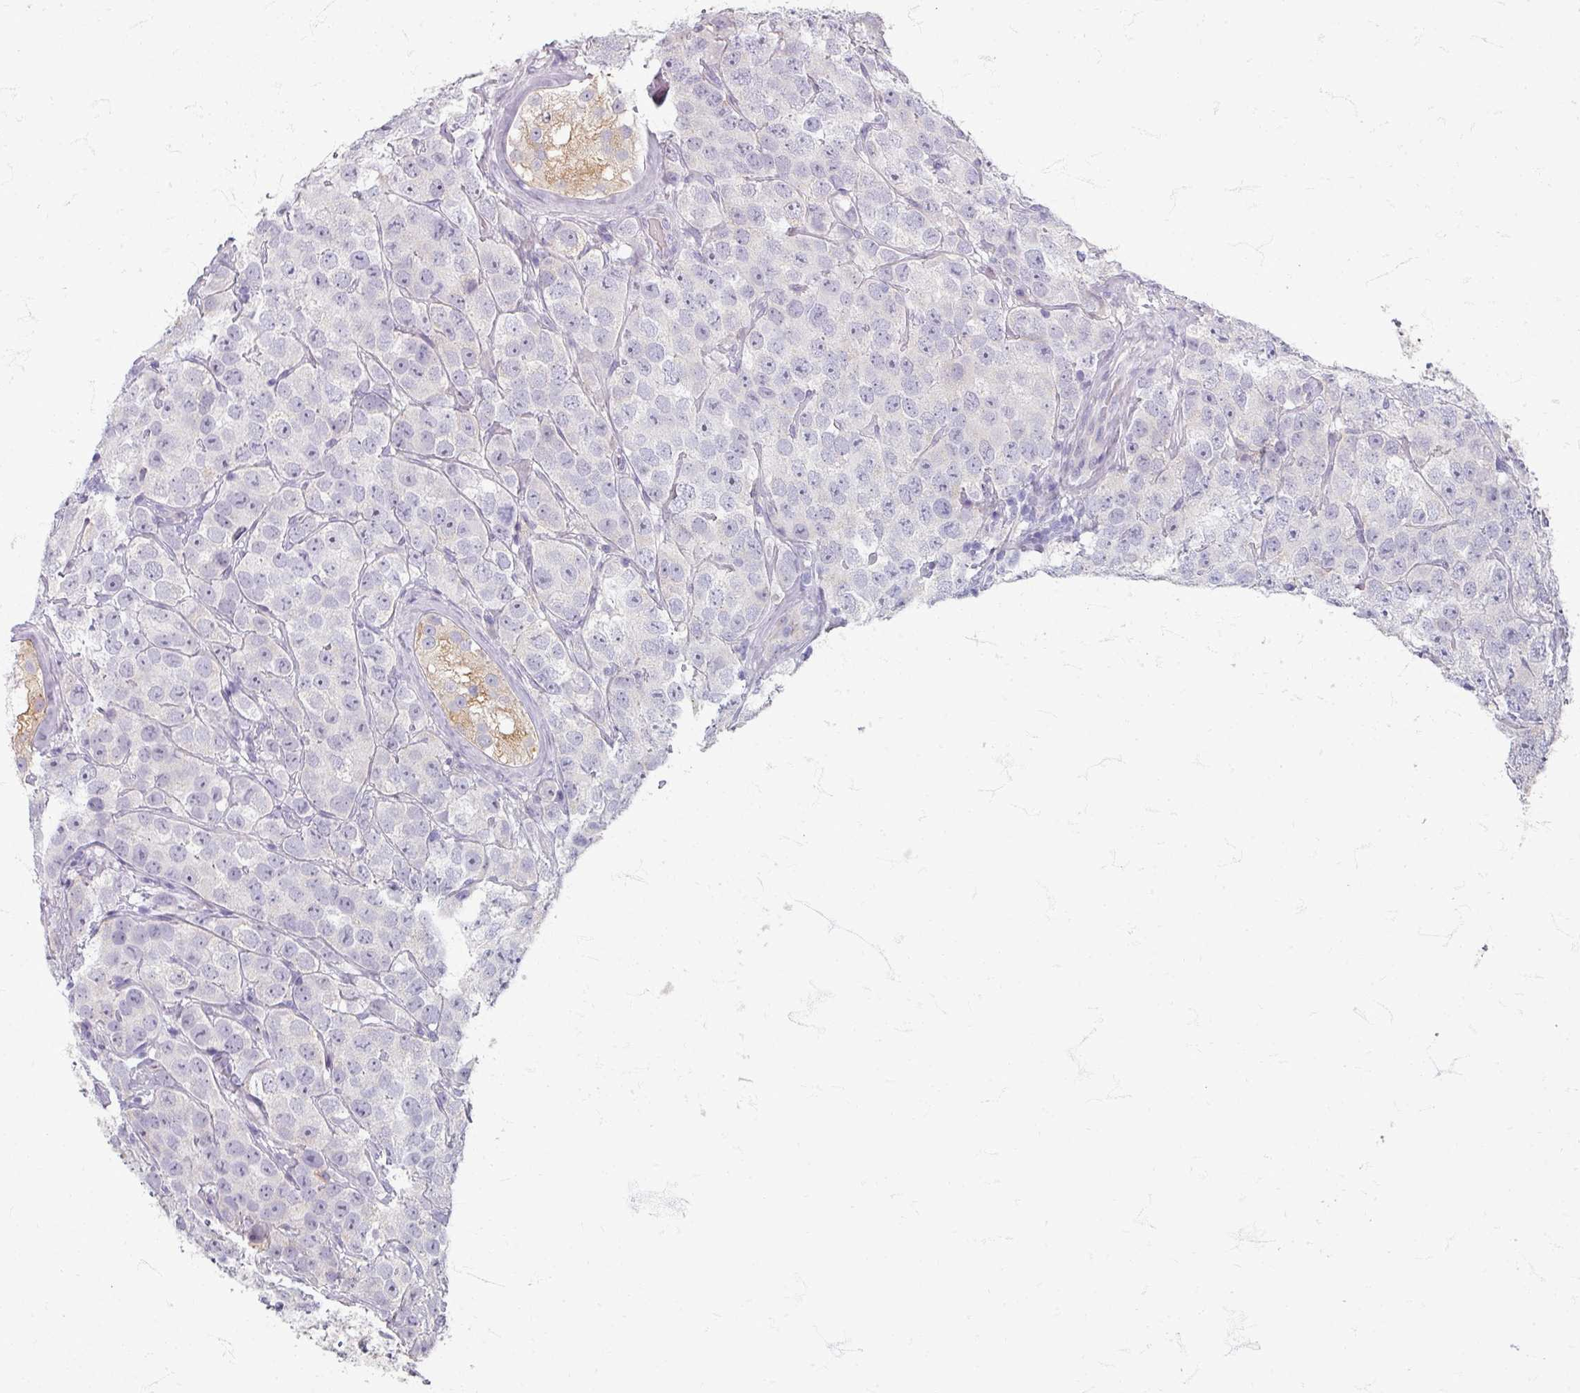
{"staining": {"intensity": "negative", "quantity": "none", "location": "none"}, "tissue": "testis cancer", "cell_type": "Tumor cells", "image_type": "cancer", "snomed": [{"axis": "morphology", "description": "Seminoma, NOS"}, {"axis": "topography", "description": "Testis"}], "caption": "Photomicrograph shows no protein staining in tumor cells of testis cancer (seminoma) tissue. (IHC, brightfield microscopy, high magnification).", "gene": "ZNF878", "patient": {"sex": "male", "age": 28}}